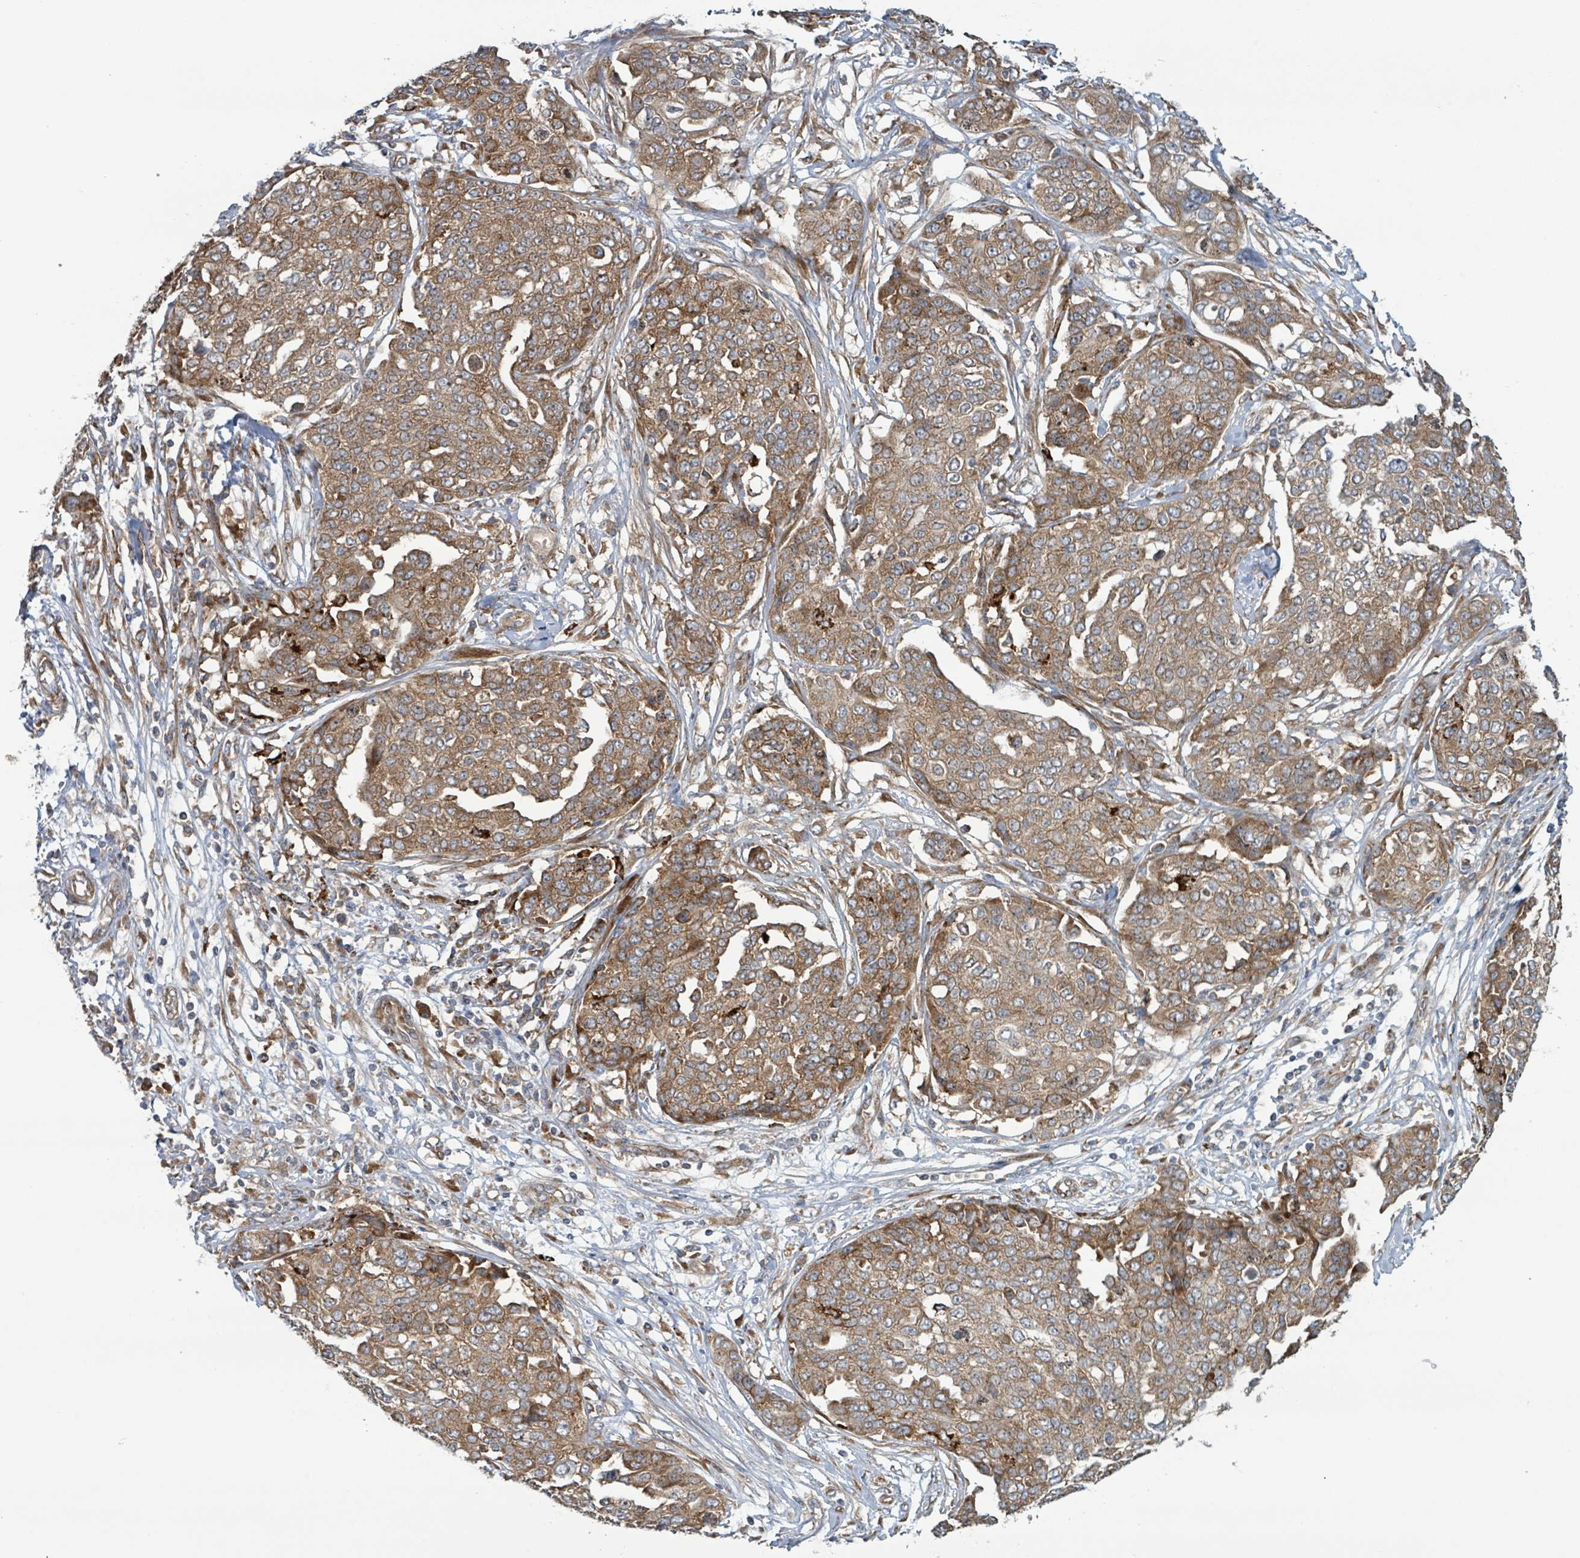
{"staining": {"intensity": "moderate", "quantity": ">75%", "location": "cytoplasmic/membranous"}, "tissue": "ovarian cancer", "cell_type": "Tumor cells", "image_type": "cancer", "snomed": [{"axis": "morphology", "description": "Cystadenocarcinoma, serous, NOS"}, {"axis": "topography", "description": "Soft tissue"}, {"axis": "topography", "description": "Ovary"}], "caption": "Immunohistochemistry (IHC) micrograph of human serous cystadenocarcinoma (ovarian) stained for a protein (brown), which demonstrates medium levels of moderate cytoplasmic/membranous staining in about >75% of tumor cells.", "gene": "OR51E1", "patient": {"sex": "female", "age": 57}}